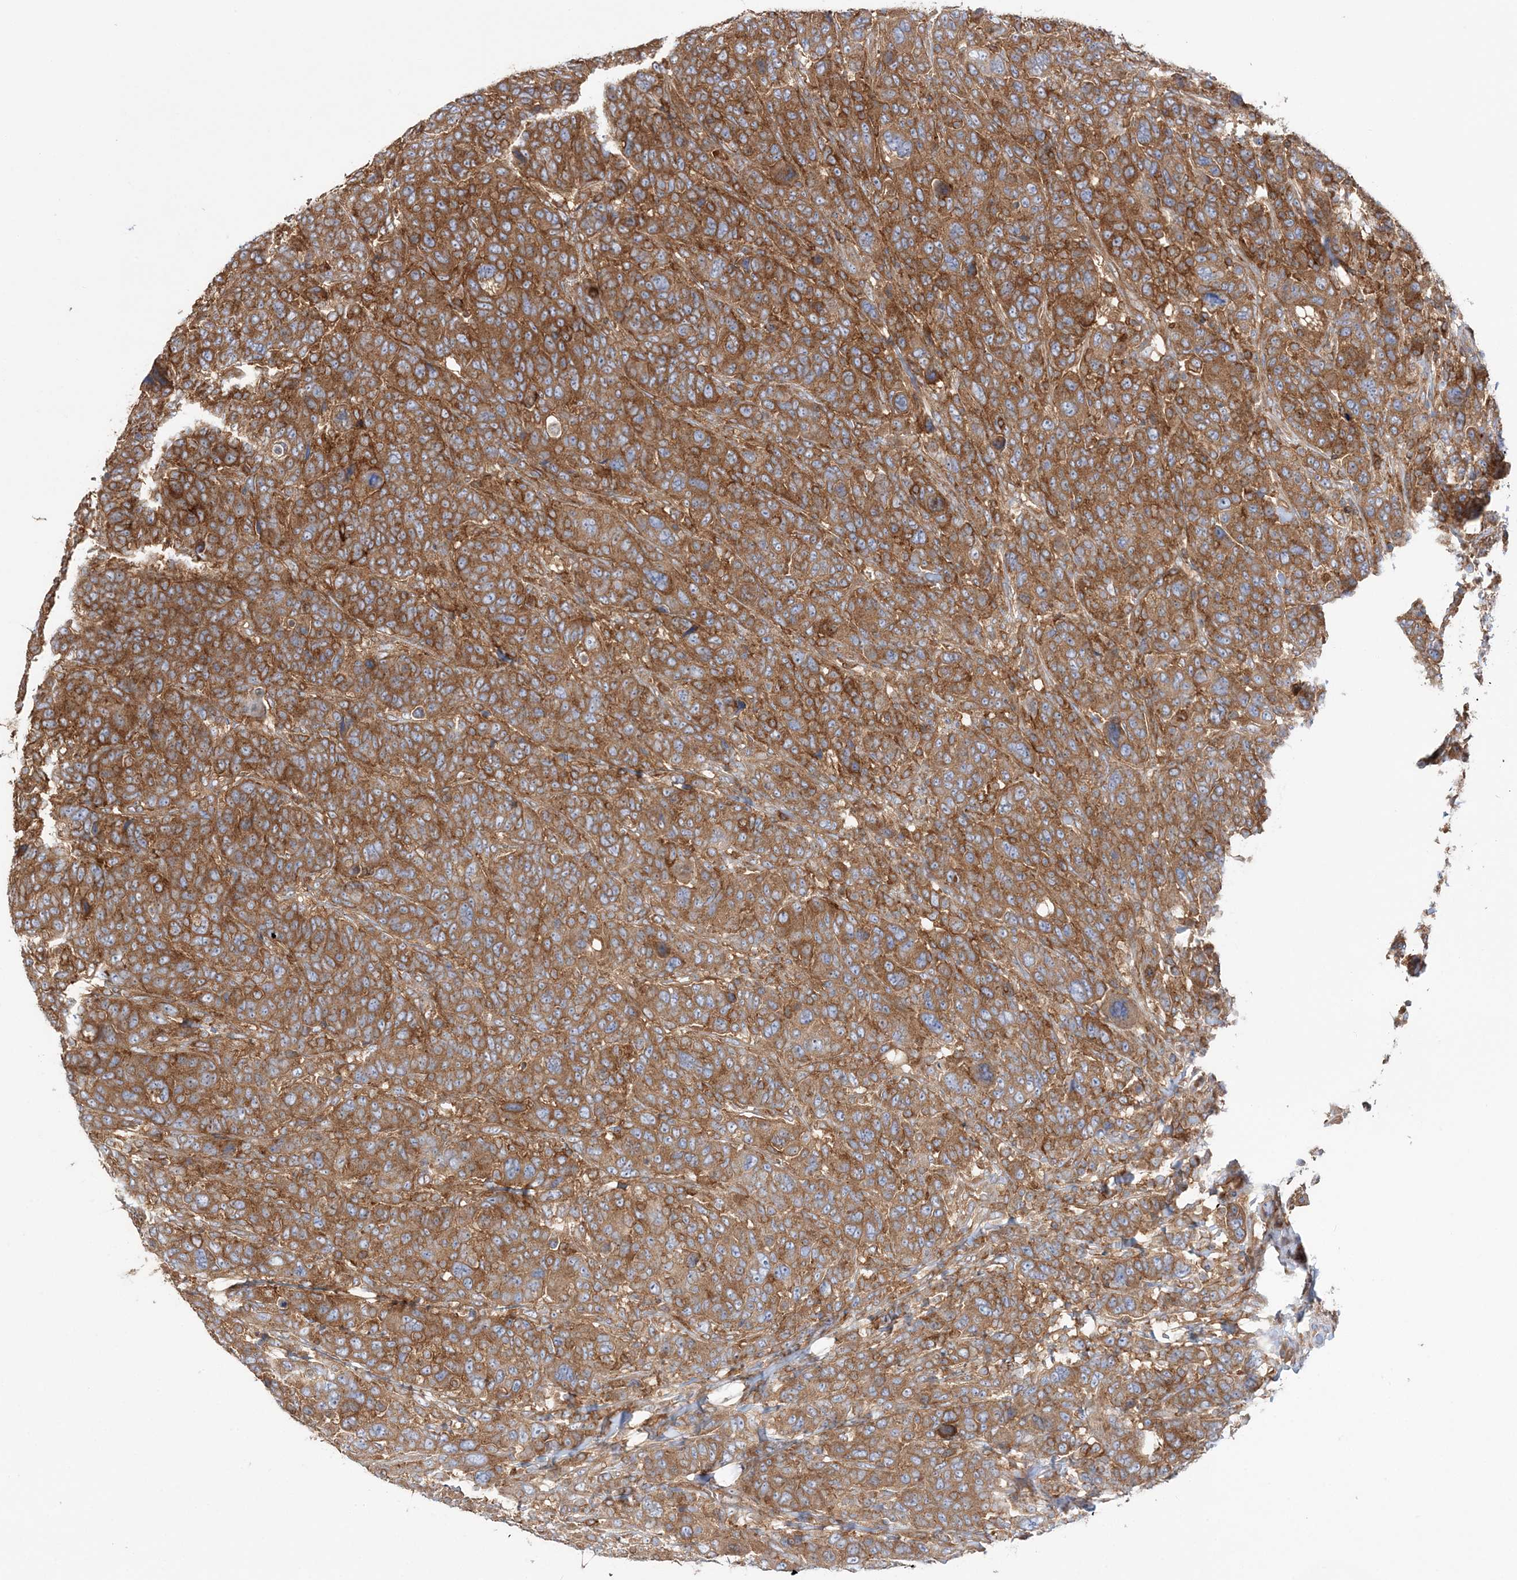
{"staining": {"intensity": "moderate", "quantity": ">75%", "location": "cytoplasmic/membranous"}, "tissue": "breast cancer", "cell_type": "Tumor cells", "image_type": "cancer", "snomed": [{"axis": "morphology", "description": "Duct carcinoma"}, {"axis": "topography", "description": "Breast"}], "caption": "There is medium levels of moderate cytoplasmic/membranous staining in tumor cells of intraductal carcinoma (breast), as demonstrated by immunohistochemical staining (brown color).", "gene": "TBC1D5", "patient": {"sex": "female", "age": 37}}